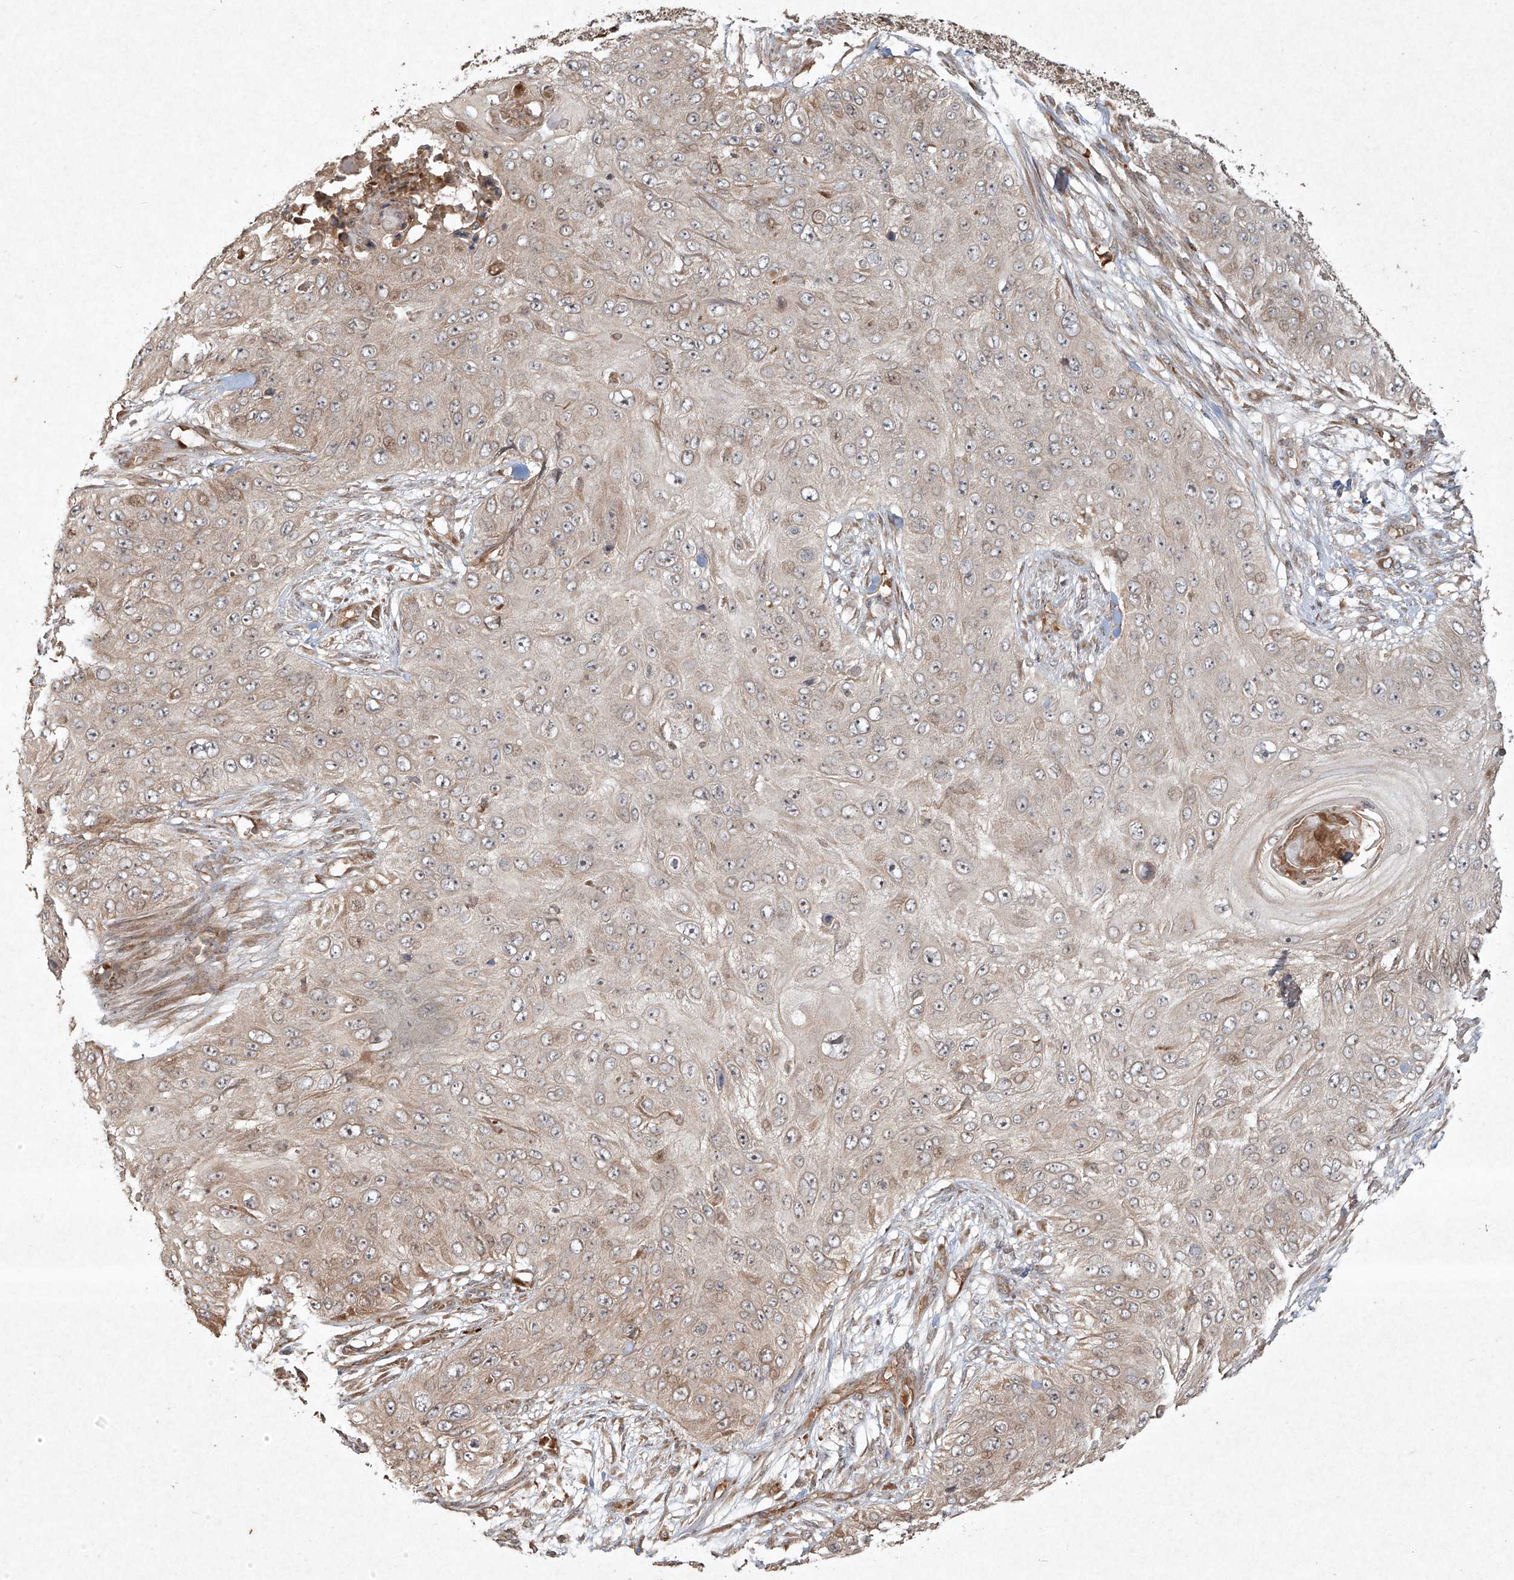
{"staining": {"intensity": "negative", "quantity": "none", "location": "none"}, "tissue": "skin cancer", "cell_type": "Tumor cells", "image_type": "cancer", "snomed": [{"axis": "morphology", "description": "Squamous cell carcinoma, NOS"}, {"axis": "topography", "description": "Skin"}], "caption": "Tumor cells are negative for protein expression in human squamous cell carcinoma (skin). The staining was performed using DAB (3,3'-diaminobenzidine) to visualize the protein expression in brown, while the nuclei were stained in blue with hematoxylin (Magnification: 20x).", "gene": "CYYR1", "patient": {"sex": "female", "age": 80}}